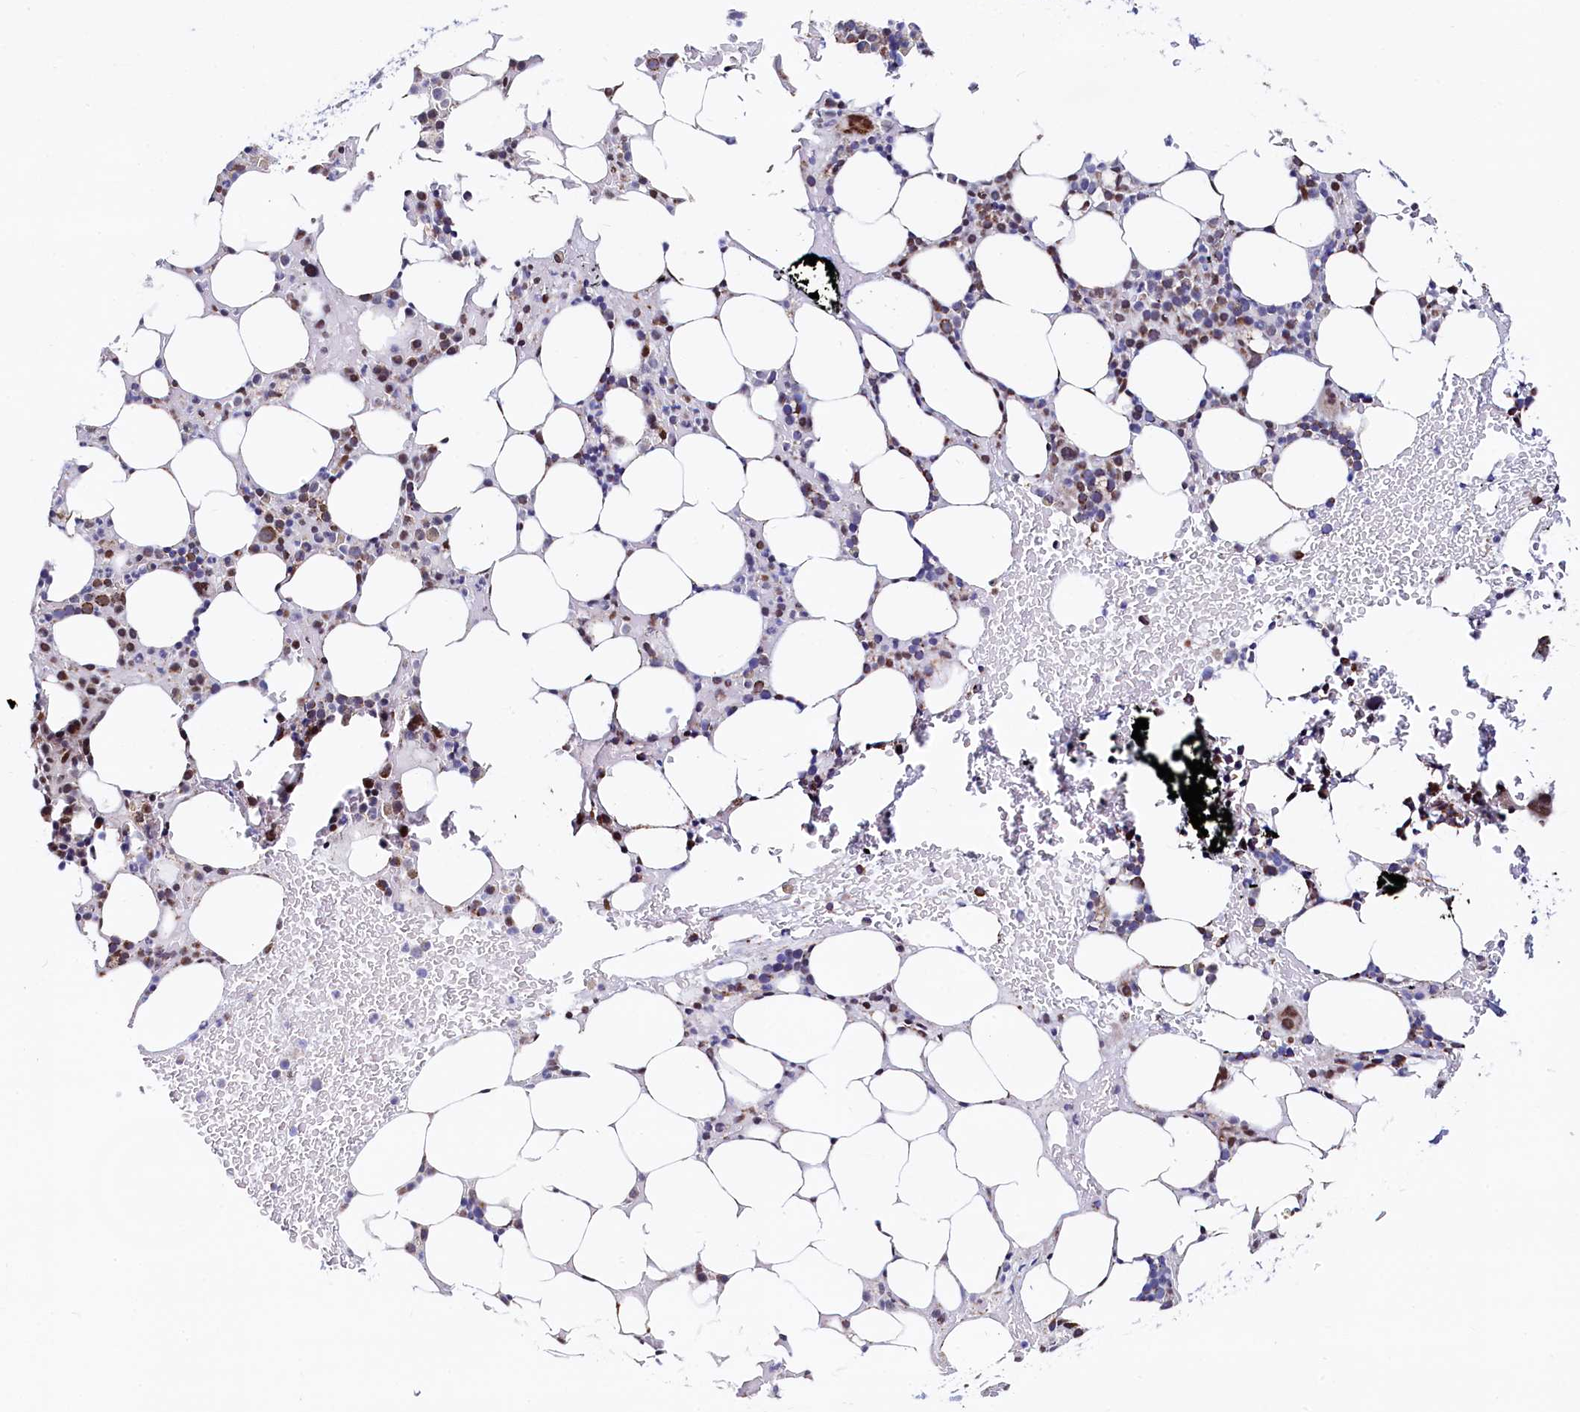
{"staining": {"intensity": "strong", "quantity": "<25%", "location": "cytoplasmic/membranous"}, "tissue": "bone marrow", "cell_type": "Hematopoietic cells", "image_type": "normal", "snomed": [{"axis": "morphology", "description": "Normal tissue, NOS"}, {"axis": "topography", "description": "Bone marrow"}], "caption": "Immunohistochemical staining of unremarkable bone marrow reveals <25% levels of strong cytoplasmic/membranous protein expression in approximately <25% of hematopoietic cells. (IHC, brightfield microscopy, high magnification).", "gene": "HDGFL3", "patient": {"sex": "male", "age": 78}}